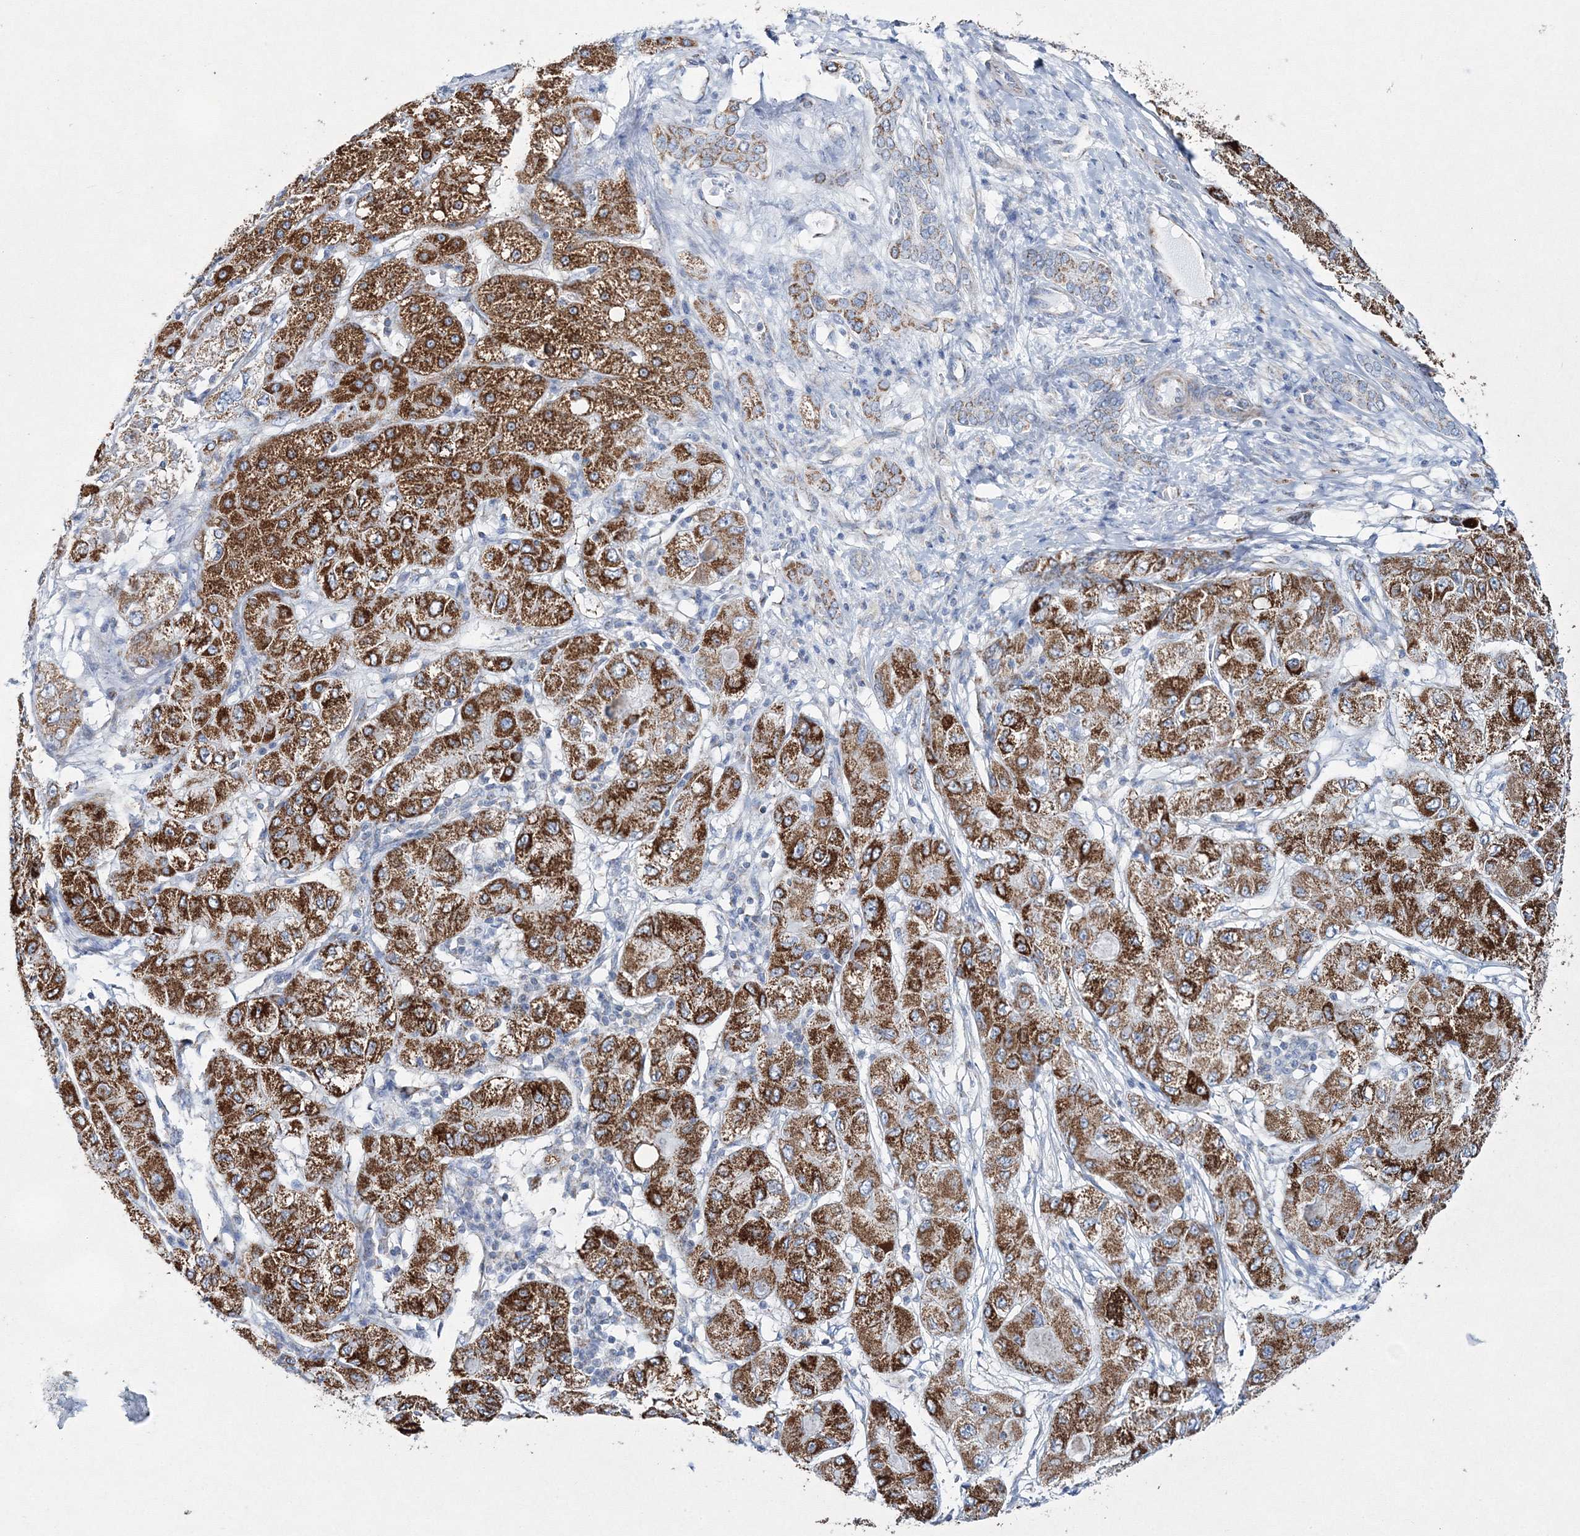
{"staining": {"intensity": "strong", "quantity": ">75%", "location": "cytoplasmic/membranous"}, "tissue": "liver cancer", "cell_type": "Tumor cells", "image_type": "cancer", "snomed": [{"axis": "morphology", "description": "Carcinoma, Hepatocellular, NOS"}, {"axis": "topography", "description": "Liver"}], "caption": "This is an image of immunohistochemistry (IHC) staining of liver cancer, which shows strong staining in the cytoplasmic/membranous of tumor cells.", "gene": "HIBCH", "patient": {"sex": "male", "age": 80}}